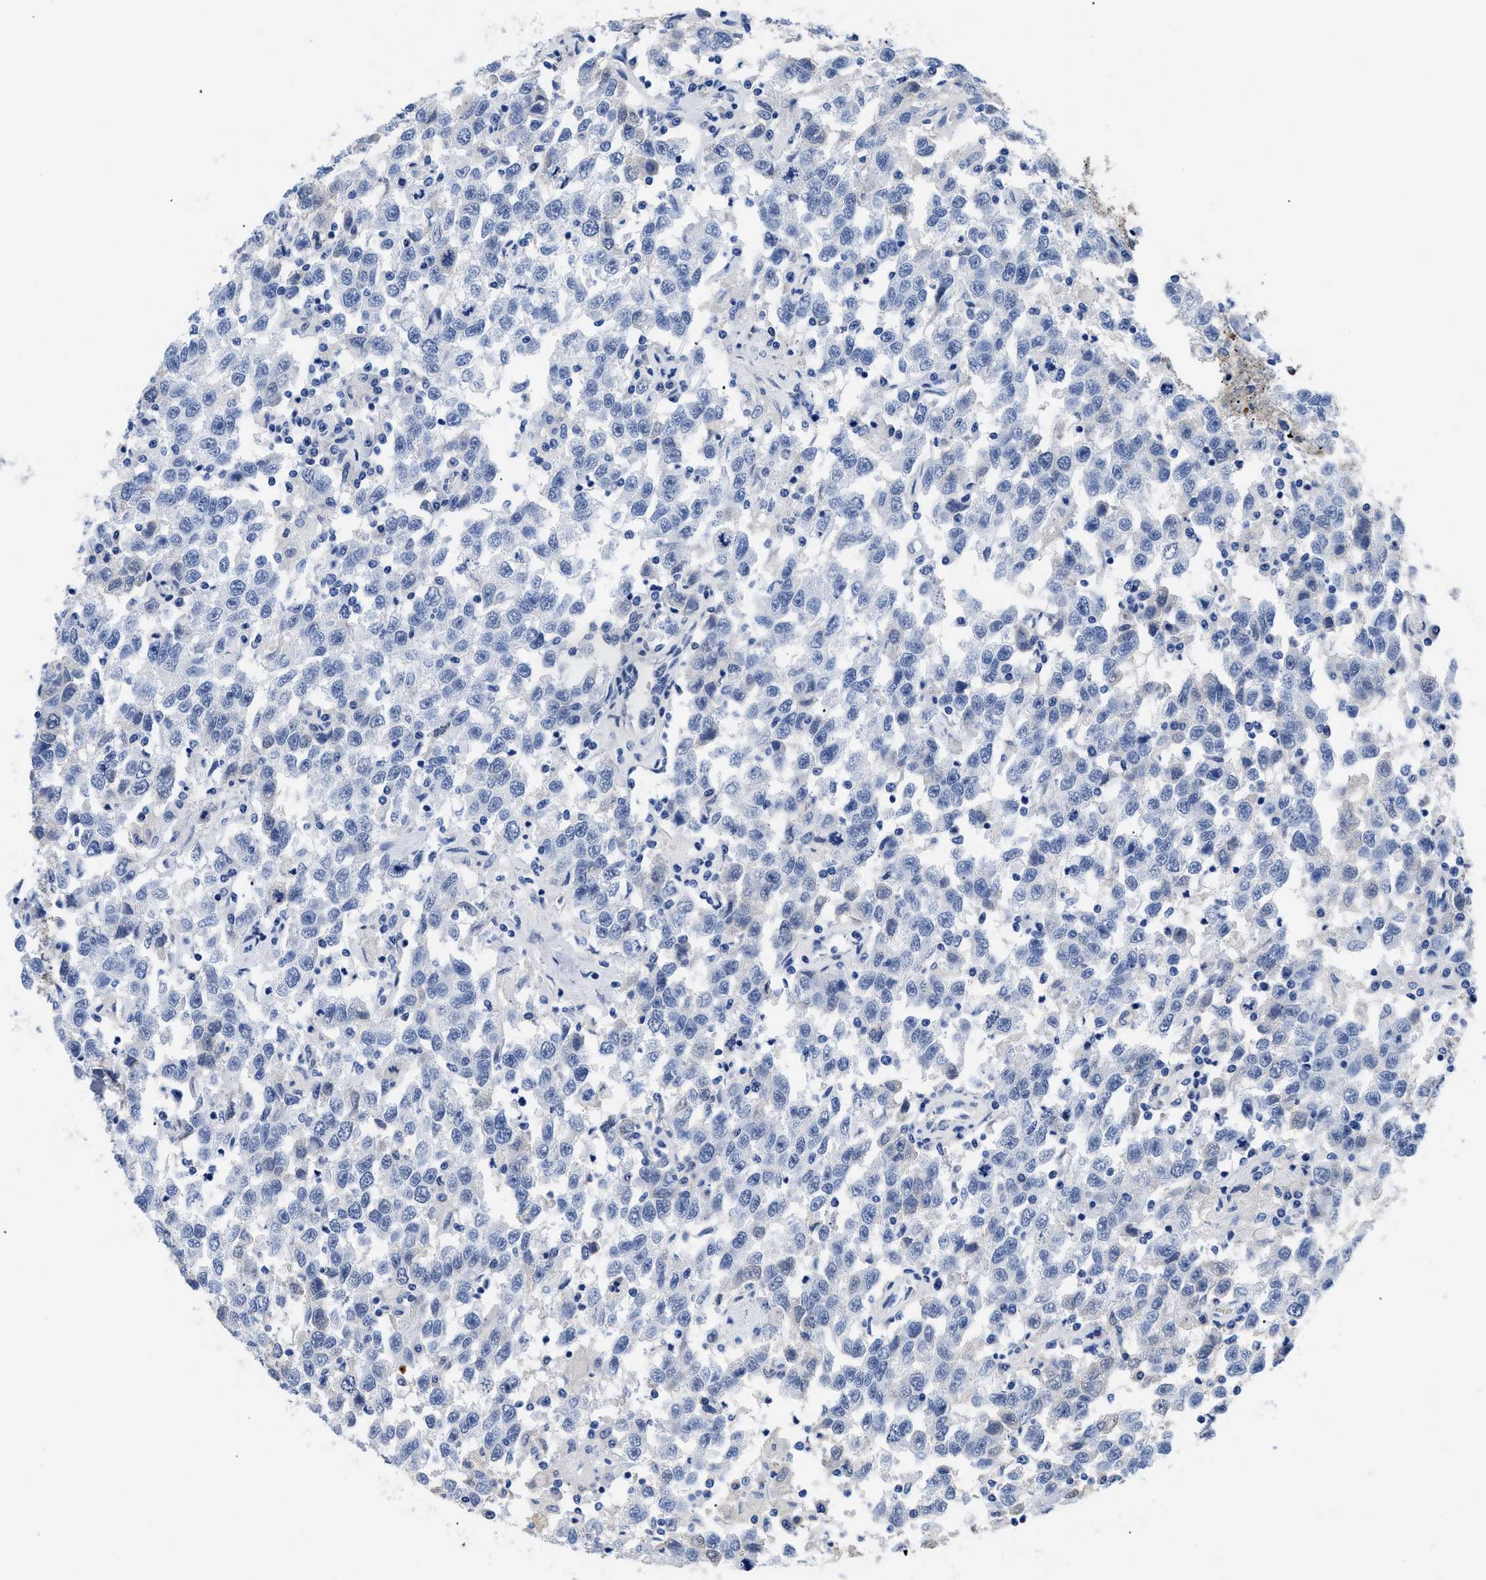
{"staining": {"intensity": "negative", "quantity": "none", "location": "none"}, "tissue": "testis cancer", "cell_type": "Tumor cells", "image_type": "cancer", "snomed": [{"axis": "morphology", "description": "Seminoma, NOS"}, {"axis": "topography", "description": "Testis"}], "caption": "The immunohistochemistry (IHC) micrograph has no significant positivity in tumor cells of seminoma (testis) tissue.", "gene": "TMEM68", "patient": {"sex": "male", "age": 41}}